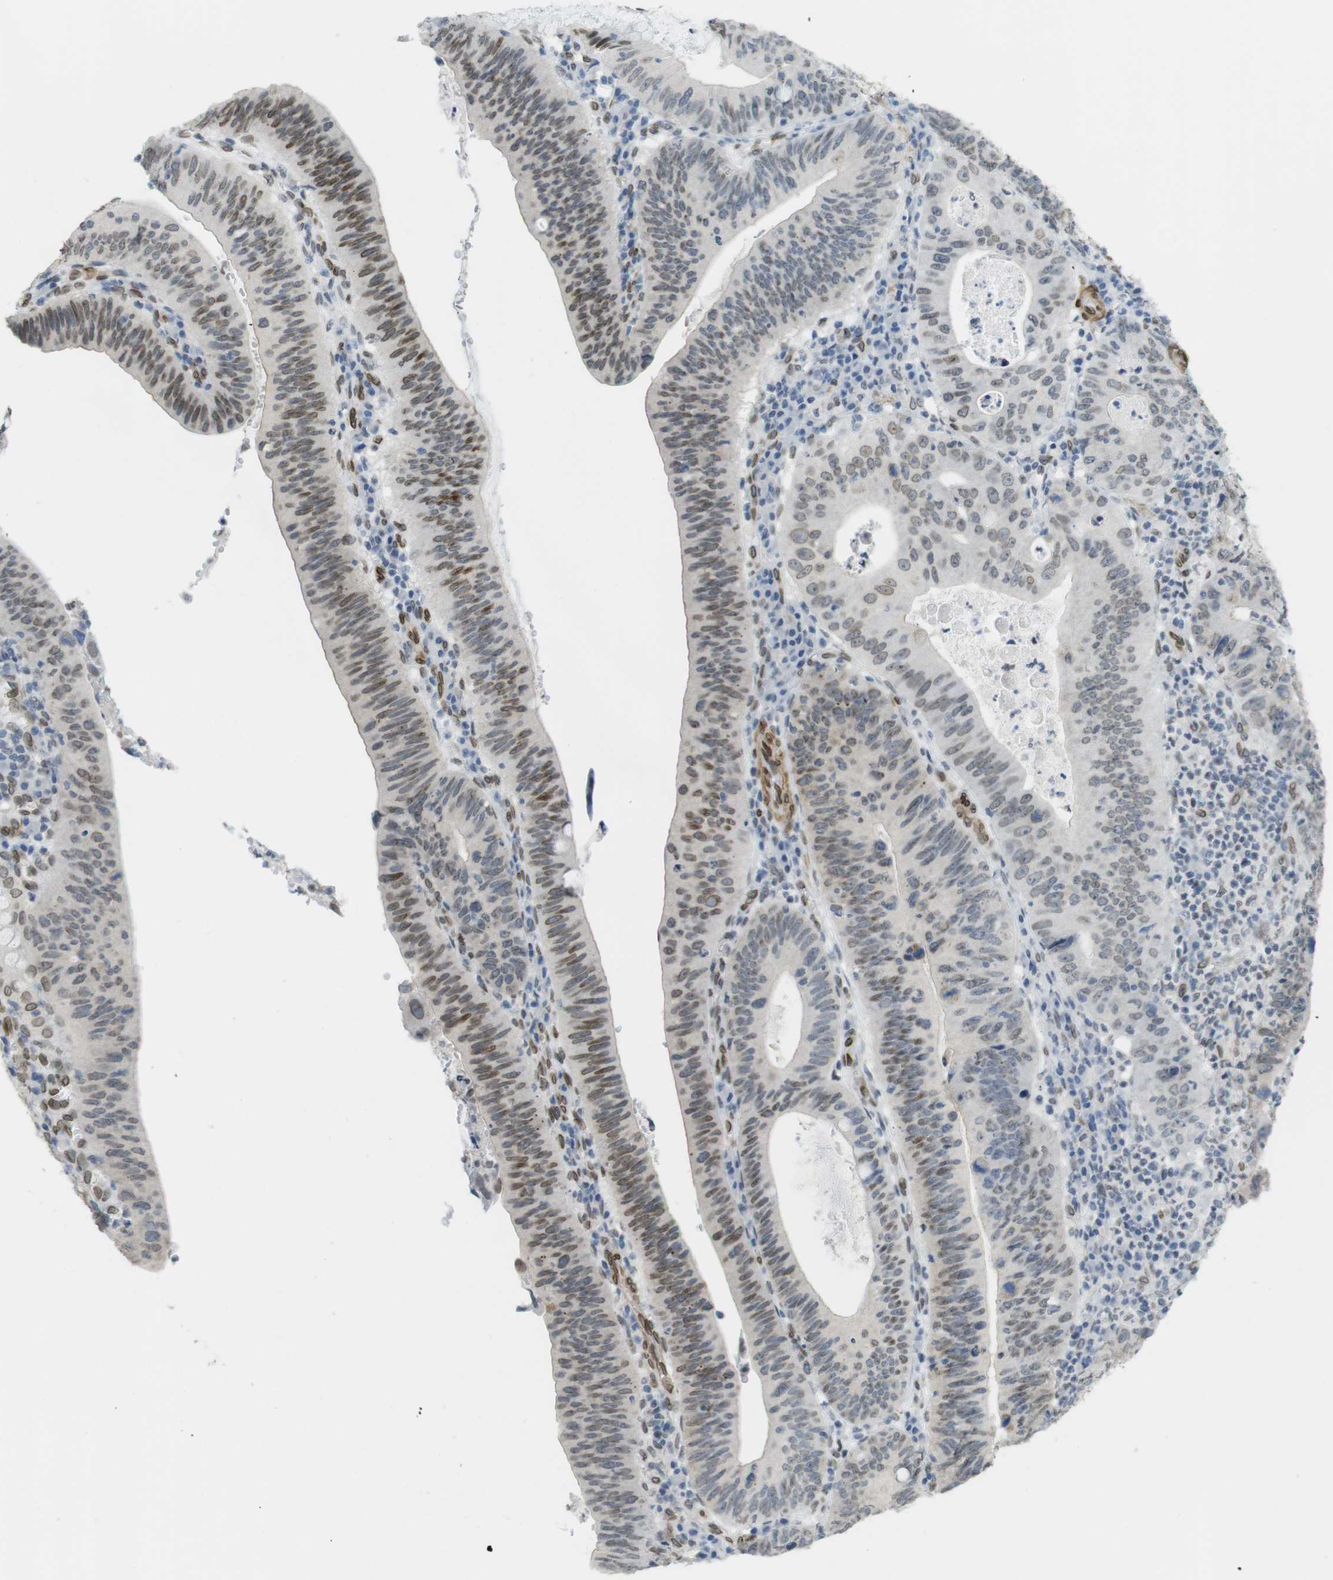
{"staining": {"intensity": "moderate", "quantity": "25%-75%", "location": "cytoplasmic/membranous,nuclear"}, "tissue": "stomach cancer", "cell_type": "Tumor cells", "image_type": "cancer", "snomed": [{"axis": "morphology", "description": "Adenocarcinoma, NOS"}, {"axis": "topography", "description": "Stomach"}], "caption": "Immunohistochemistry (IHC) of adenocarcinoma (stomach) exhibits medium levels of moderate cytoplasmic/membranous and nuclear positivity in approximately 25%-75% of tumor cells.", "gene": "ARL6IP6", "patient": {"sex": "male", "age": 59}}